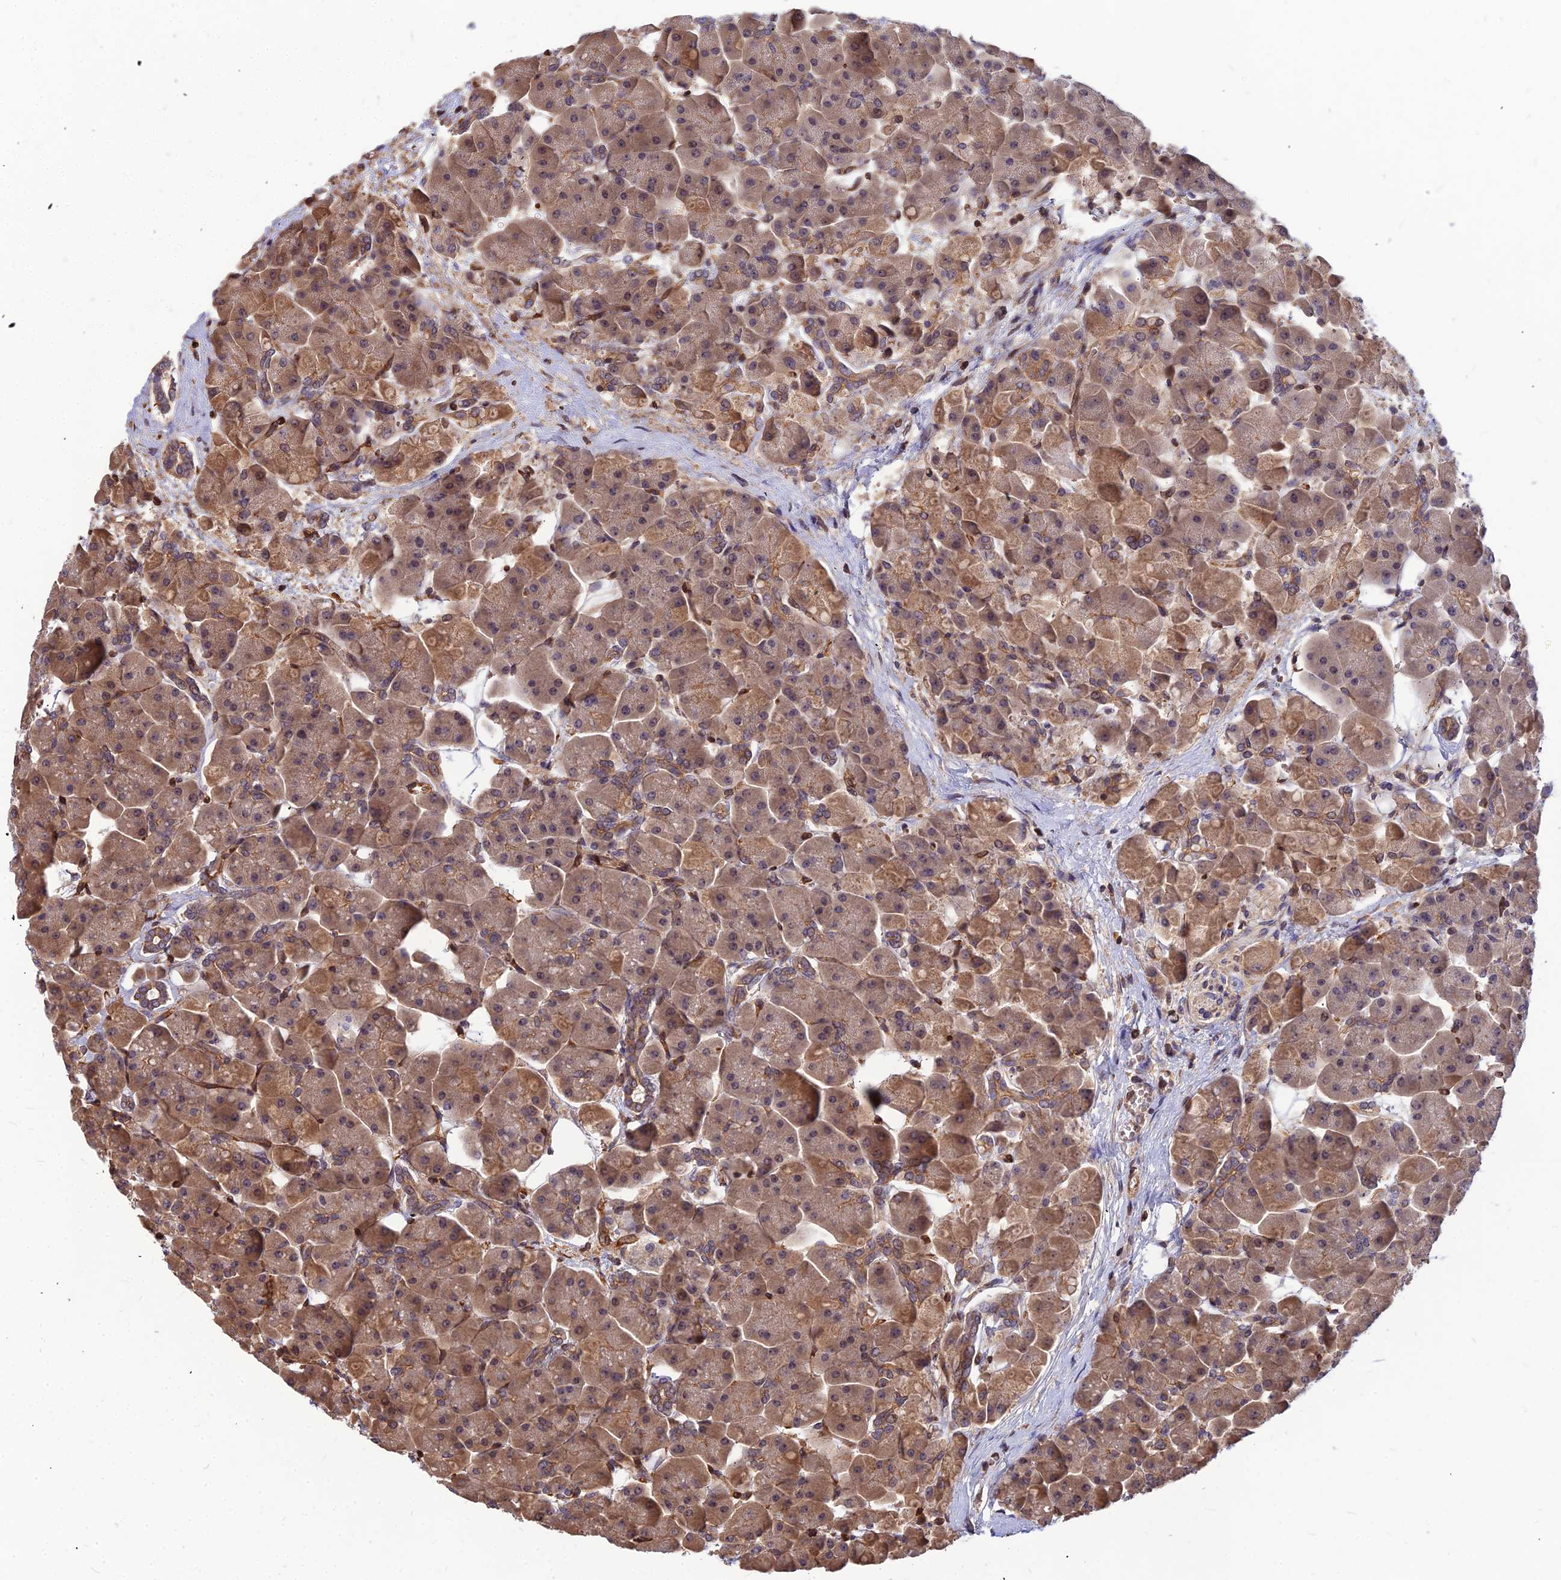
{"staining": {"intensity": "moderate", "quantity": ">75%", "location": "cytoplasmic/membranous"}, "tissue": "pancreas", "cell_type": "Exocrine glandular cells", "image_type": "normal", "snomed": [{"axis": "morphology", "description": "Normal tissue, NOS"}, {"axis": "topography", "description": "Pancreas"}], "caption": "Protein staining by IHC displays moderate cytoplasmic/membranous positivity in about >75% of exocrine glandular cells in normal pancreas.", "gene": "ZNF467", "patient": {"sex": "male", "age": 66}}